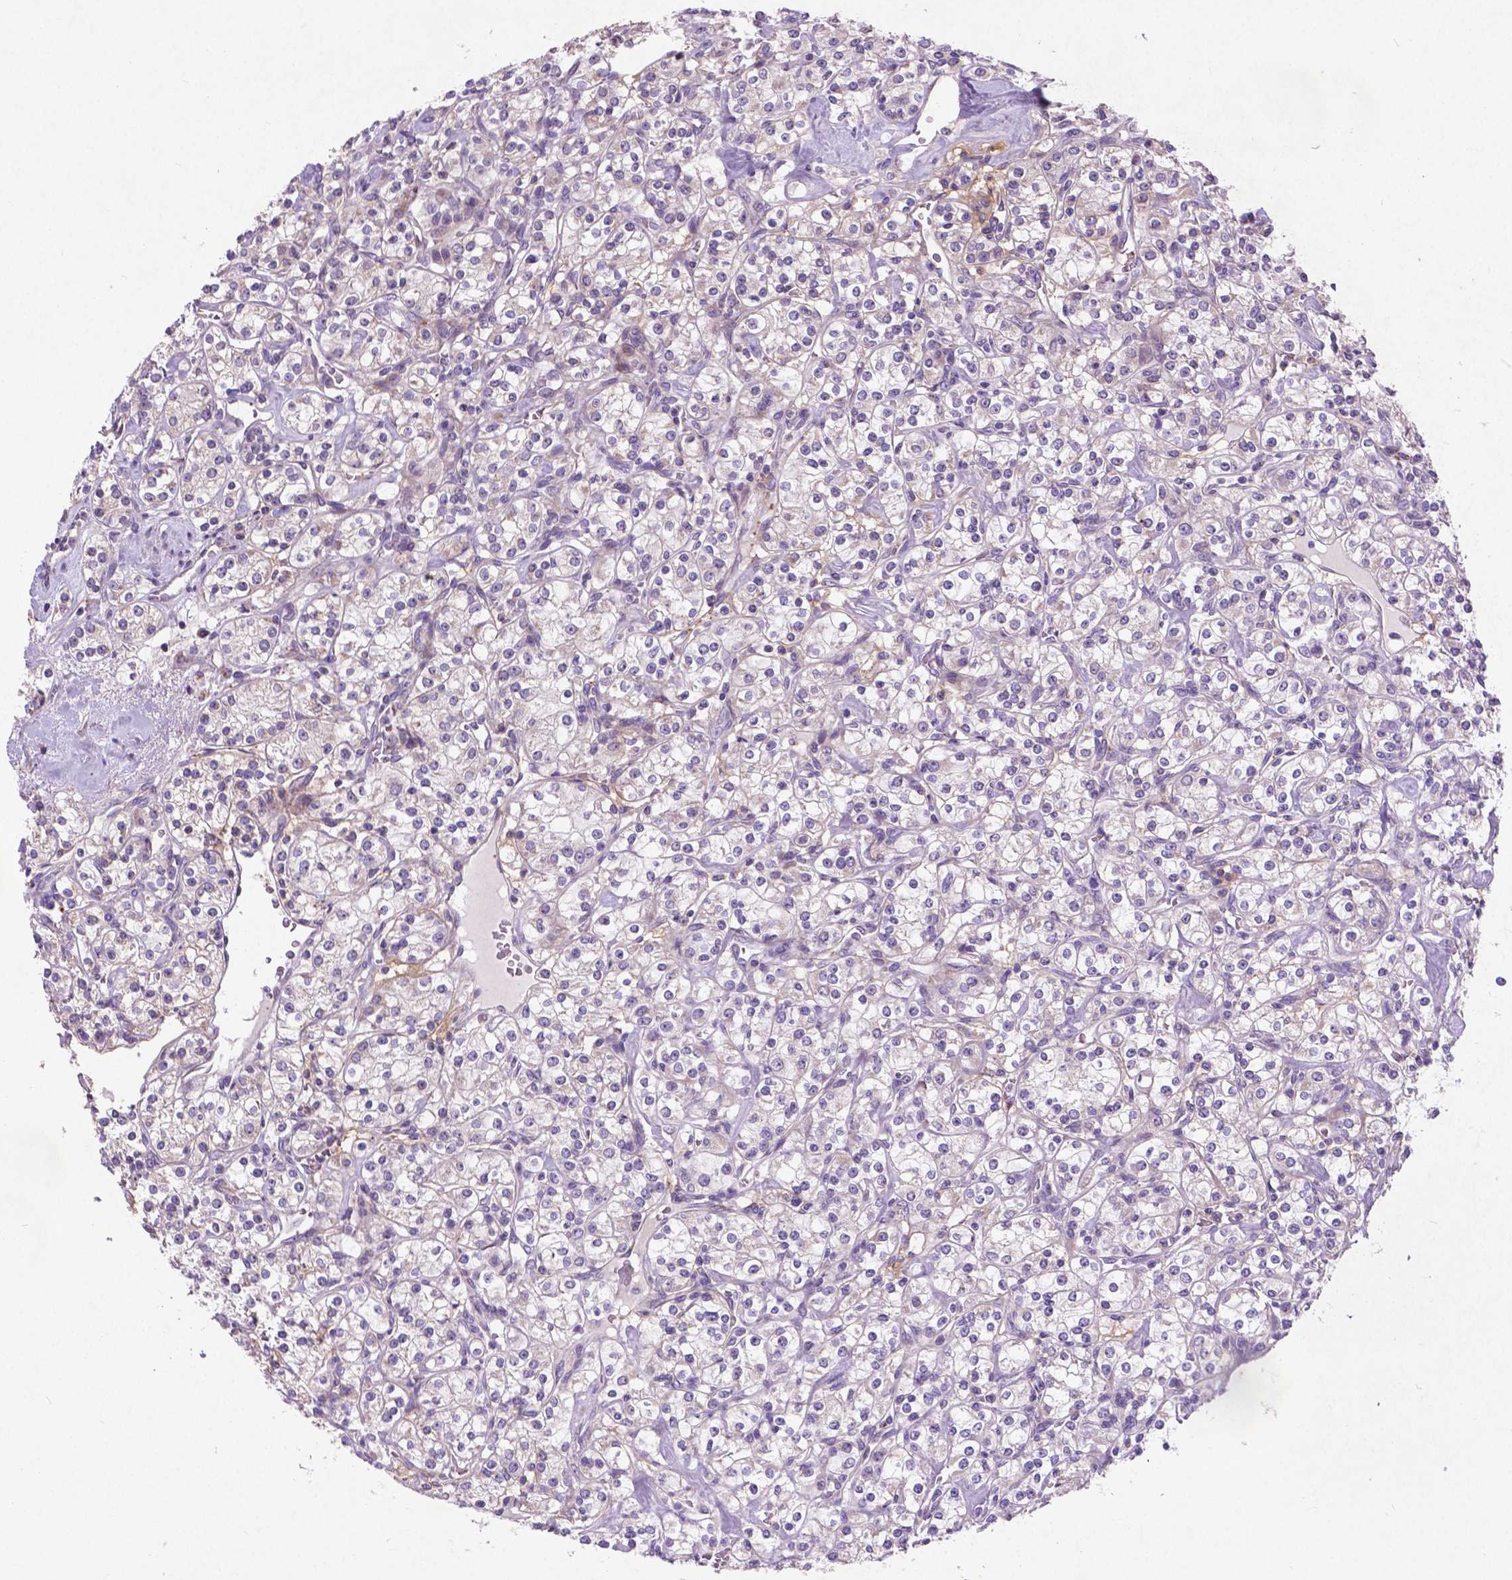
{"staining": {"intensity": "weak", "quantity": "<25%", "location": "cytoplasmic/membranous"}, "tissue": "renal cancer", "cell_type": "Tumor cells", "image_type": "cancer", "snomed": [{"axis": "morphology", "description": "Adenocarcinoma, NOS"}, {"axis": "topography", "description": "Kidney"}], "caption": "Tumor cells are negative for protein expression in human renal cancer (adenocarcinoma).", "gene": "ATG4D", "patient": {"sex": "male", "age": 77}}